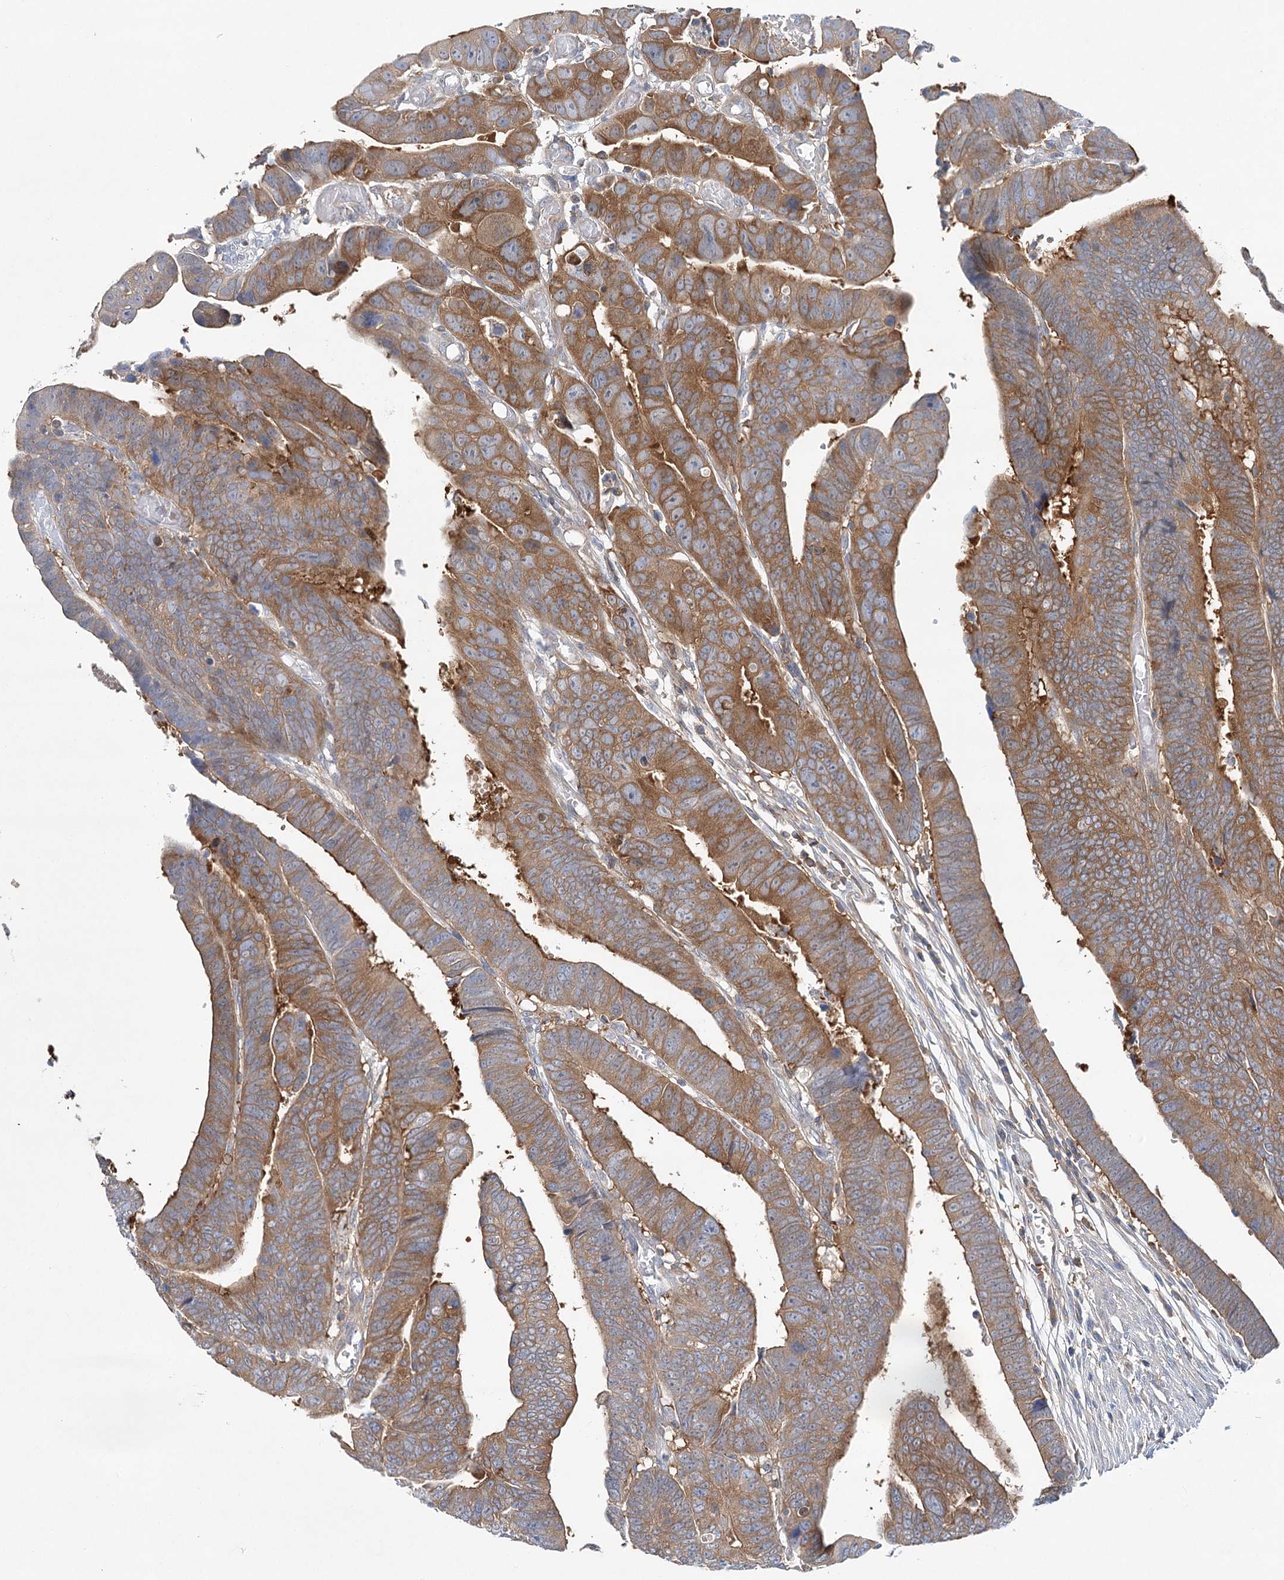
{"staining": {"intensity": "moderate", "quantity": ">75%", "location": "cytoplasmic/membranous"}, "tissue": "colorectal cancer", "cell_type": "Tumor cells", "image_type": "cancer", "snomed": [{"axis": "morphology", "description": "Adenocarcinoma, NOS"}, {"axis": "topography", "description": "Rectum"}], "caption": "Immunohistochemical staining of human colorectal cancer demonstrates medium levels of moderate cytoplasmic/membranous protein expression in approximately >75% of tumor cells. Using DAB (brown) and hematoxylin (blue) stains, captured at high magnification using brightfield microscopy.", "gene": "ABRAXAS2", "patient": {"sex": "female", "age": 65}}